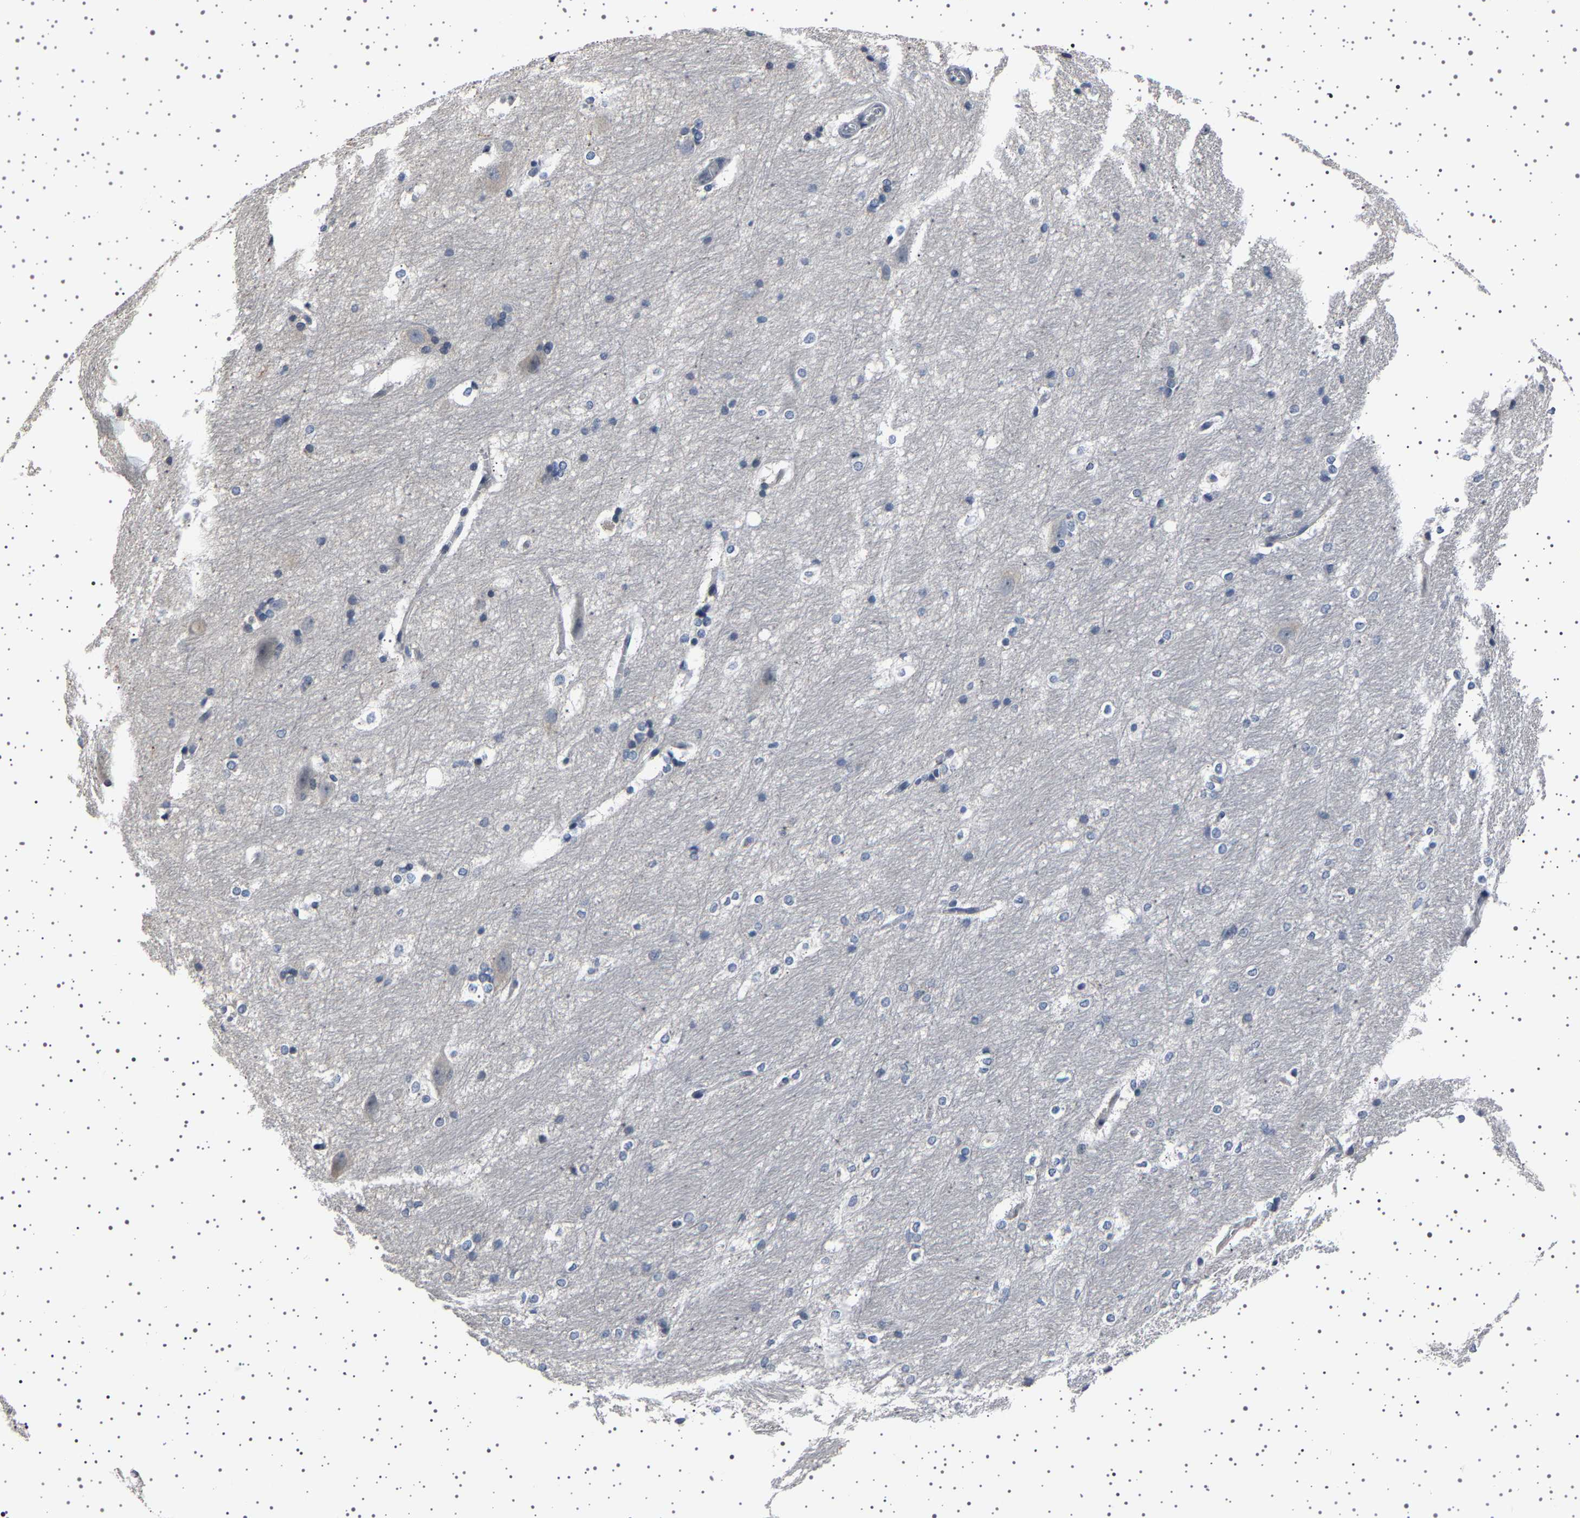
{"staining": {"intensity": "negative", "quantity": "none", "location": "none"}, "tissue": "hippocampus", "cell_type": "Glial cells", "image_type": "normal", "snomed": [{"axis": "morphology", "description": "Normal tissue, NOS"}, {"axis": "topography", "description": "Hippocampus"}], "caption": "Immunohistochemistry (IHC) histopathology image of unremarkable human hippocampus stained for a protein (brown), which demonstrates no staining in glial cells.", "gene": "IL10RB", "patient": {"sex": "female", "age": 19}}